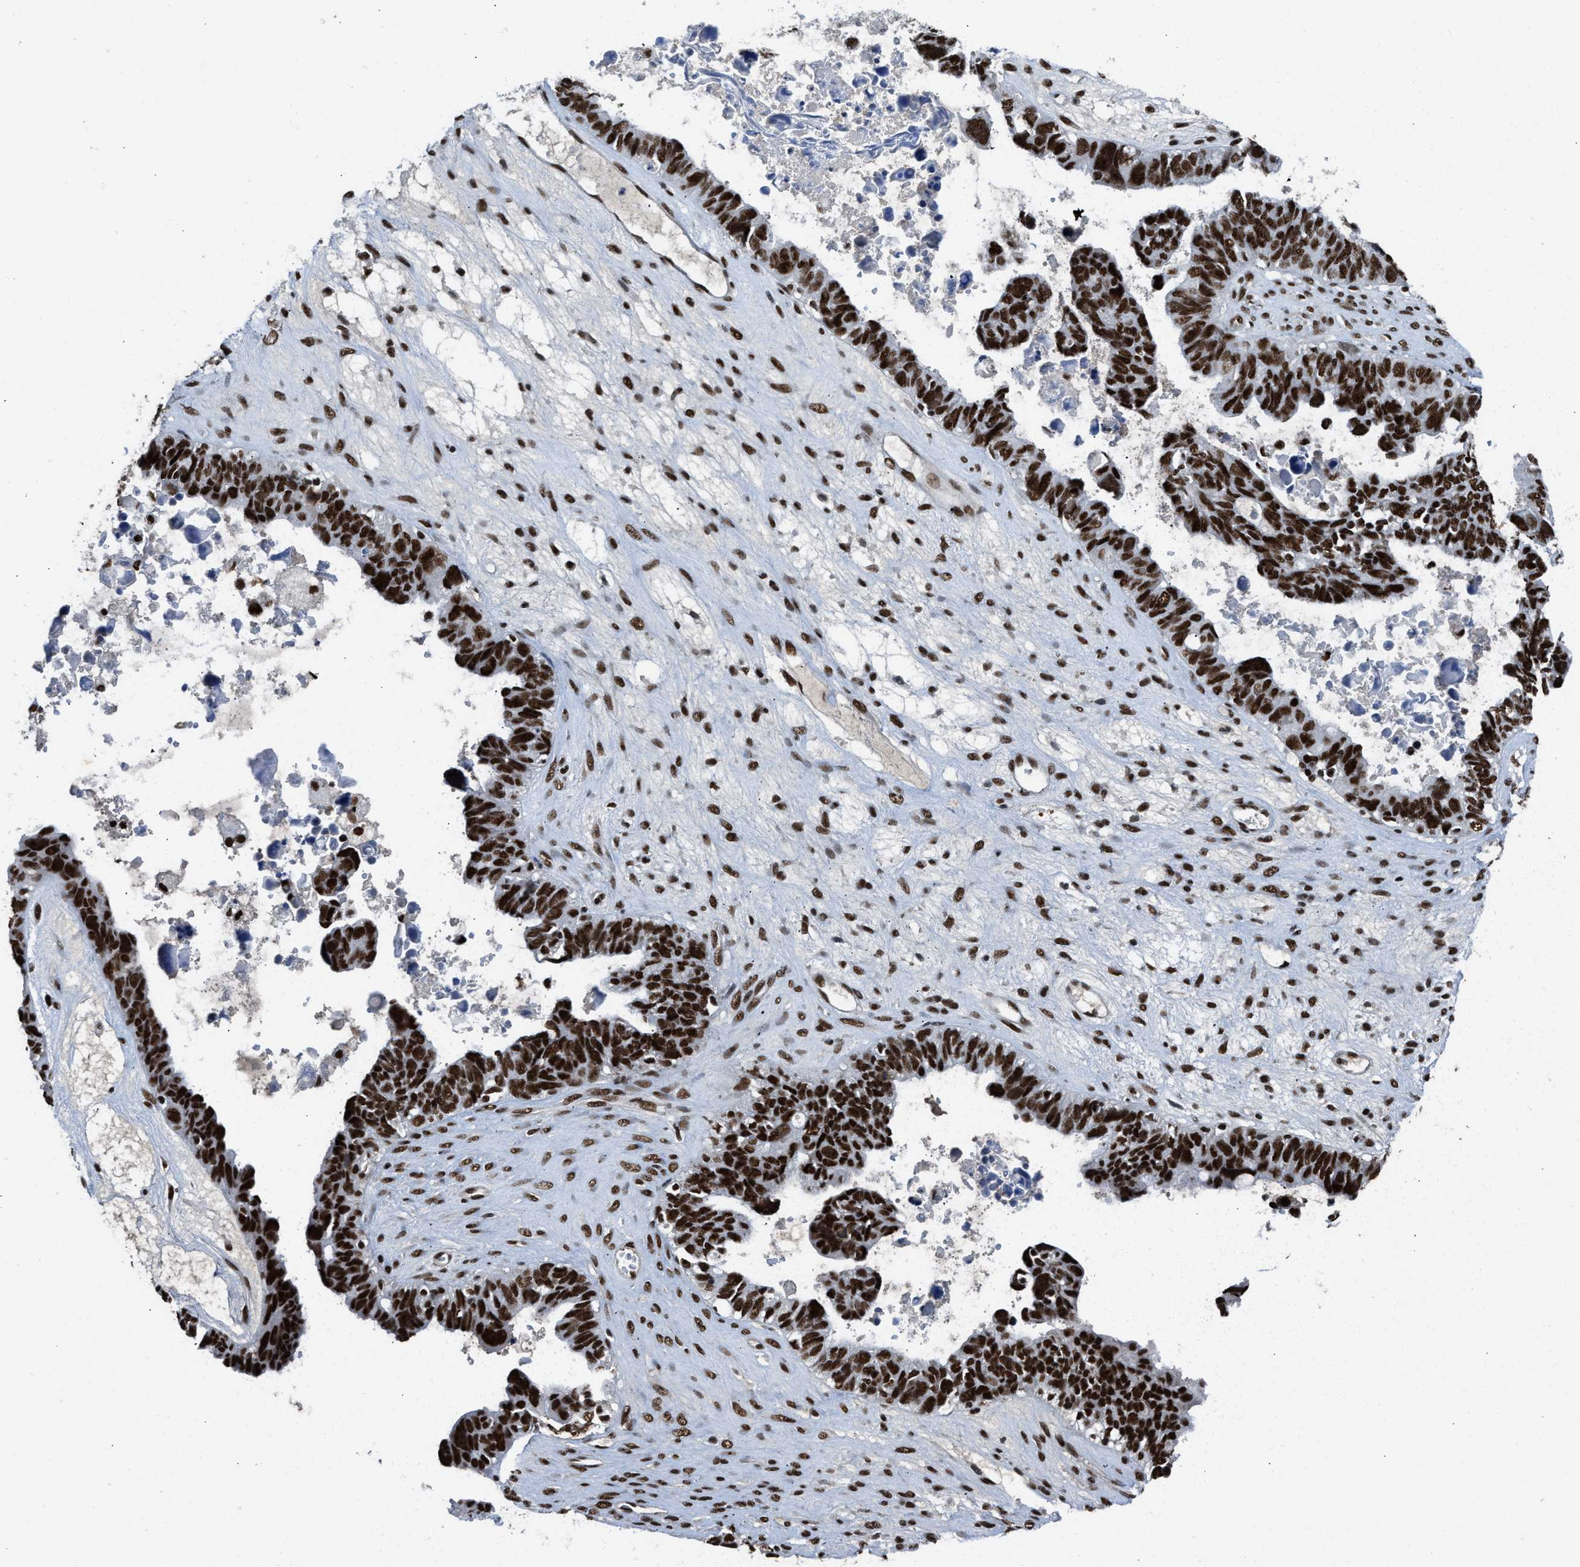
{"staining": {"intensity": "strong", "quantity": ">75%", "location": "nuclear"}, "tissue": "ovarian cancer", "cell_type": "Tumor cells", "image_type": "cancer", "snomed": [{"axis": "morphology", "description": "Cystadenocarcinoma, serous, NOS"}, {"axis": "topography", "description": "Ovary"}], "caption": "This is a histology image of IHC staining of serous cystadenocarcinoma (ovarian), which shows strong positivity in the nuclear of tumor cells.", "gene": "SCAF4", "patient": {"sex": "female", "age": 79}}